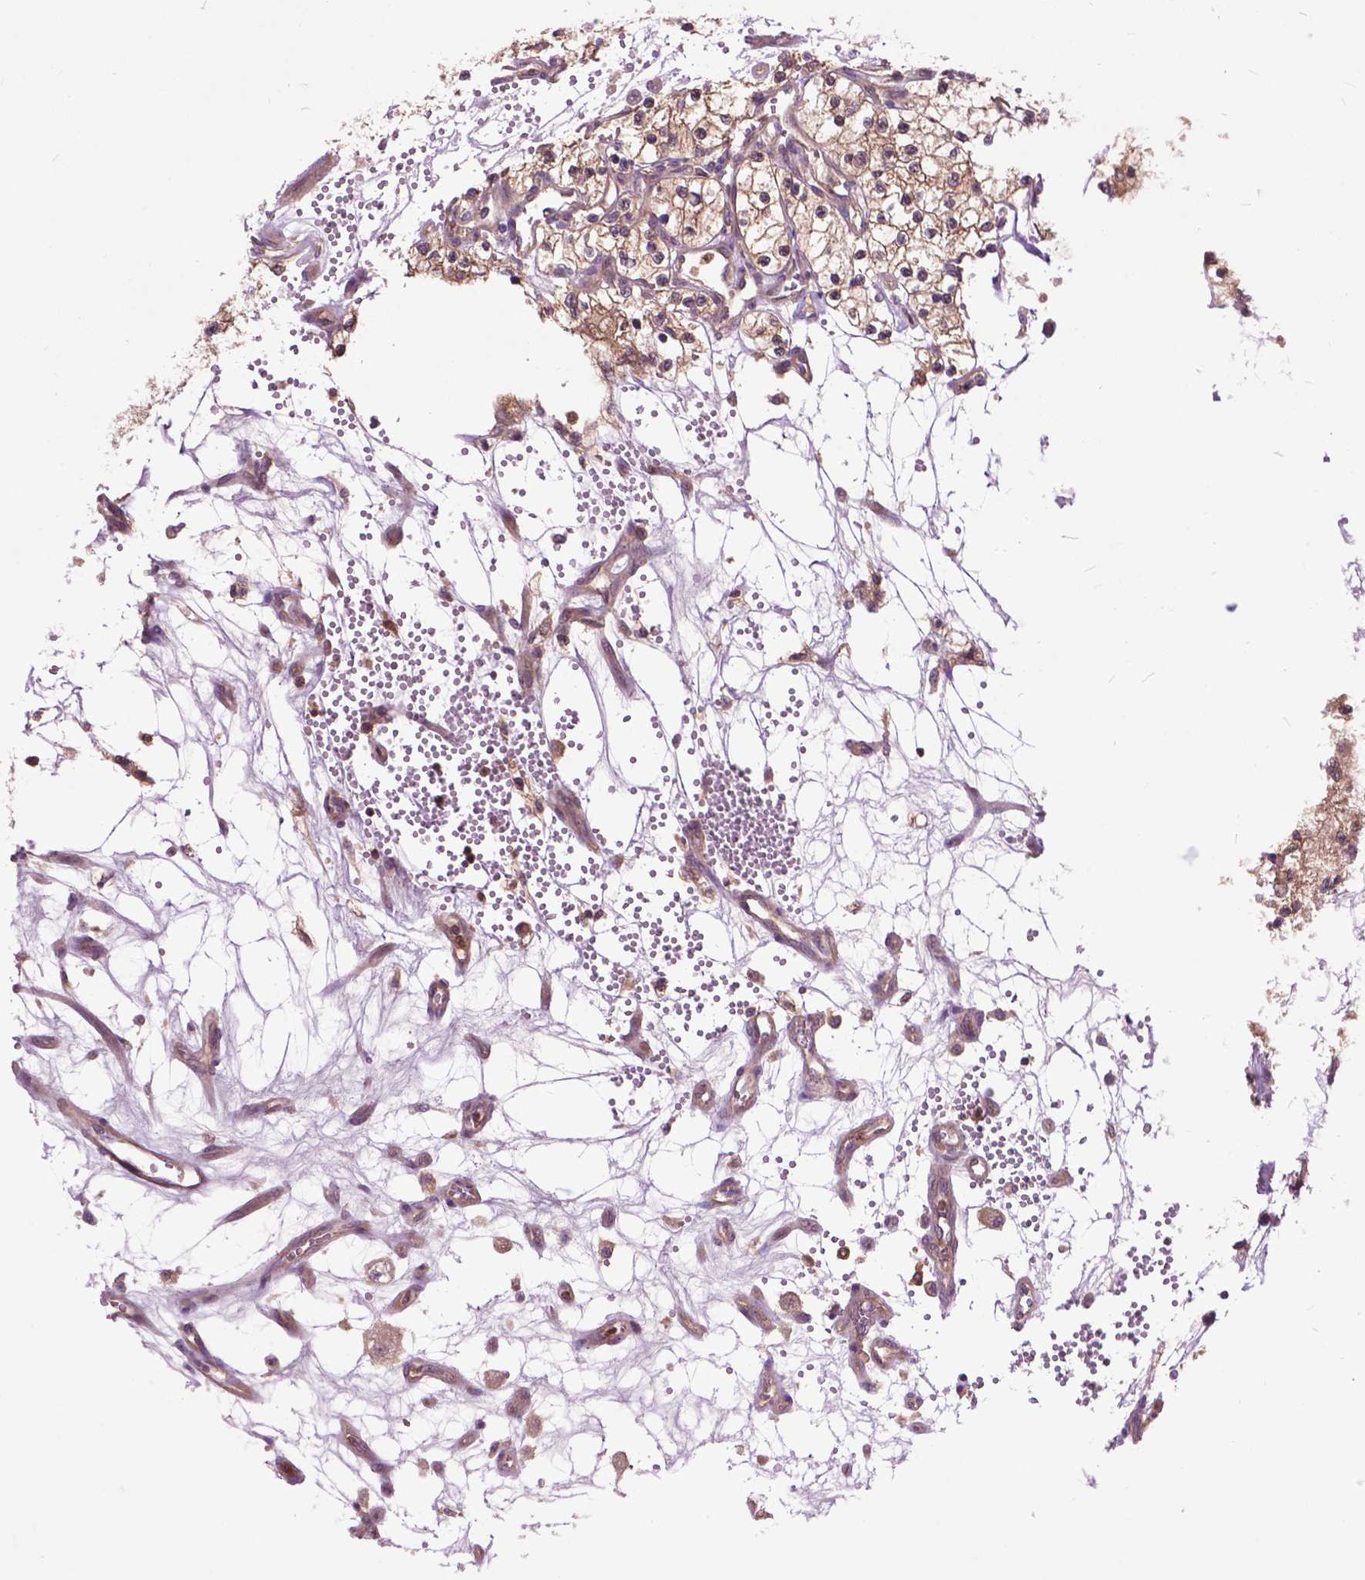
{"staining": {"intensity": "moderate", "quantity": ">75%", "location": "cytoplasmic/membranous"}, "tissue": "renal cancer", "cell_type": "Tumor cells", "image_type": "cancer", "snomed": [{"axis": "morphology", "description": "Adenocarcinoma, NOS"}, {"axis": "topography", "description": "Kidney"}], "caption": "Protein staining demonstrates moderate cytoplasmic/membranous positivity in approximately >75% of tumor cells in renal cancer (adenocarcinoma).", "gene": "ARAF", "patient": {"sex": "female", "age": 69}}